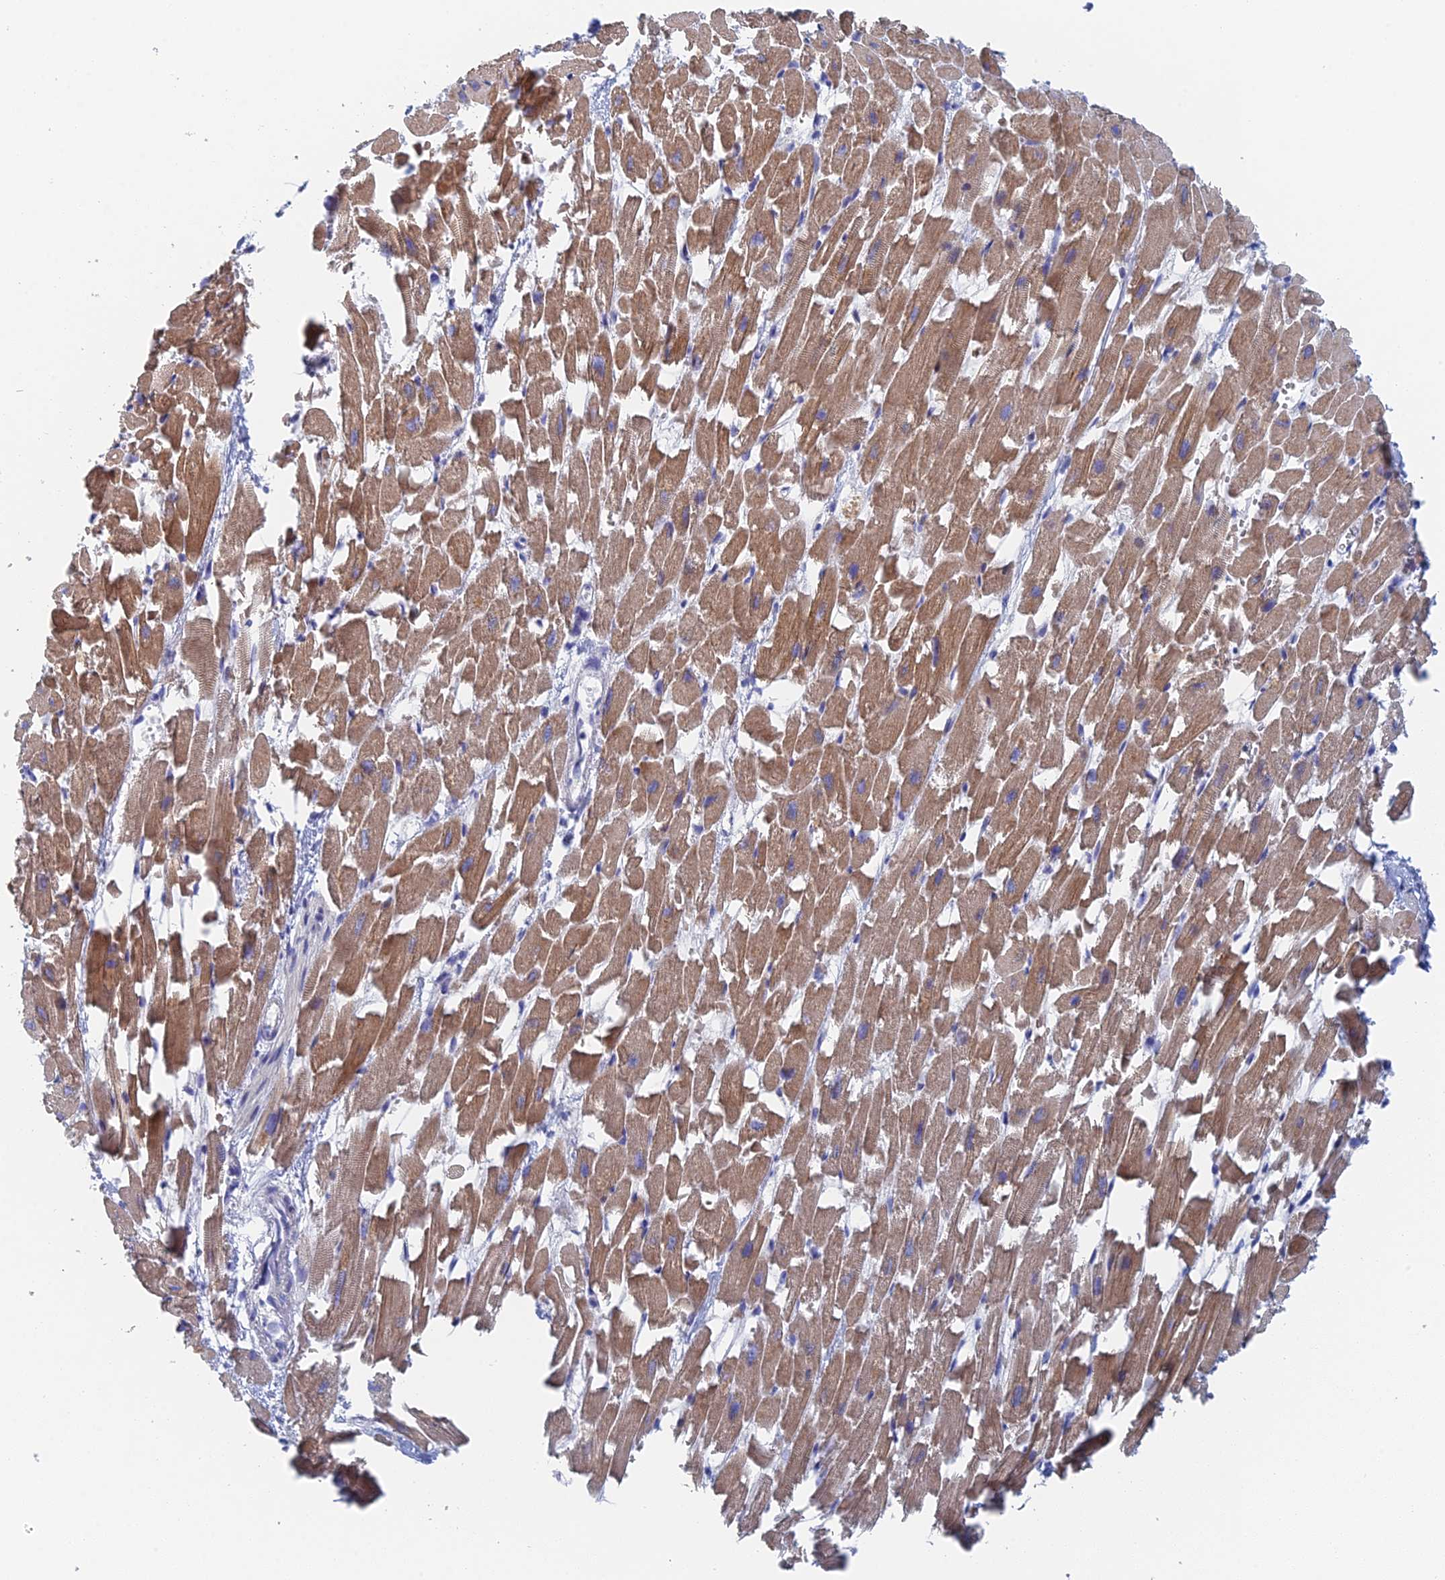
{"staining": {"intensity": "moderate", "quantity": ">75%", "location": "cytoplasmic/membranous"}, "tissue": "heart muscle", "cell_type": "Cardiomyocytes", "image_type": "normal", "snomed": [{"axis": "morphology", "description": "Normal tissue, NOS"}, {"axis": "topography", "description": "Heart"}], "caption": "Immunohistochemical staining of normal human heart muscle demonstrates moderate cytoplasmic/membranous protein expression in about >75% of cardiomyocytes.", "gene": "DRGX", "patient": {"sex": "female", "age": 64}}